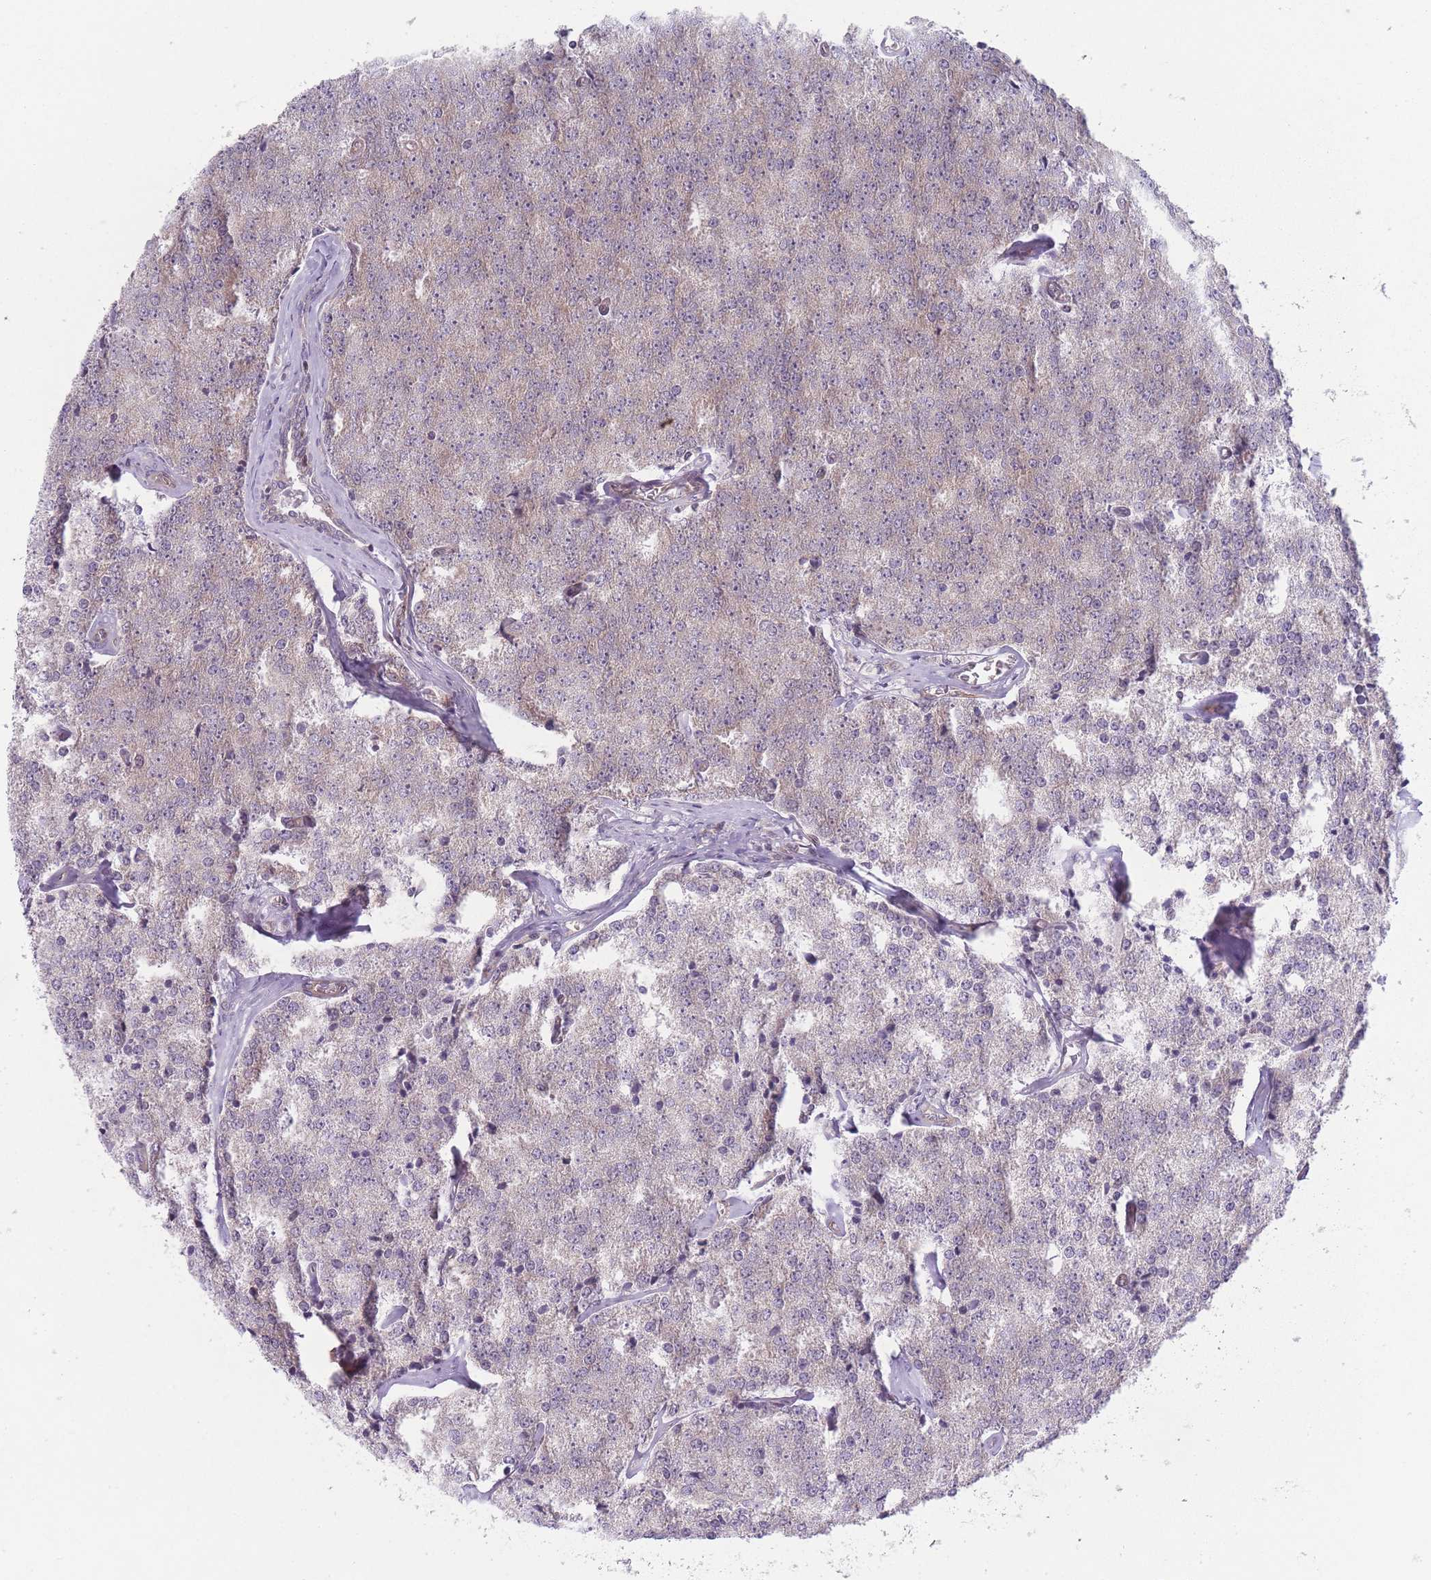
{"staining": {"intensity": "weak", "quantity": "<25%", "location": "cytoplasmic/membranous"}, "tissue": "prostate cancer", "cell_type": "Tumor cells", "image_type": "cancer", "snomed": [{"axis": "morphology", "description": "Adenocarcinoma, Low grade"}, {"axis": "topography", "description": "Prostate"}], "caption": "IHC image of neoplastic tissue: human prostate adenocarcinoma (low-grade) stained with DAB demonstrates no significant protein staining in tumor cells.", "gene": "VRK2", "patient": {"sex": "male", "age": 60}}